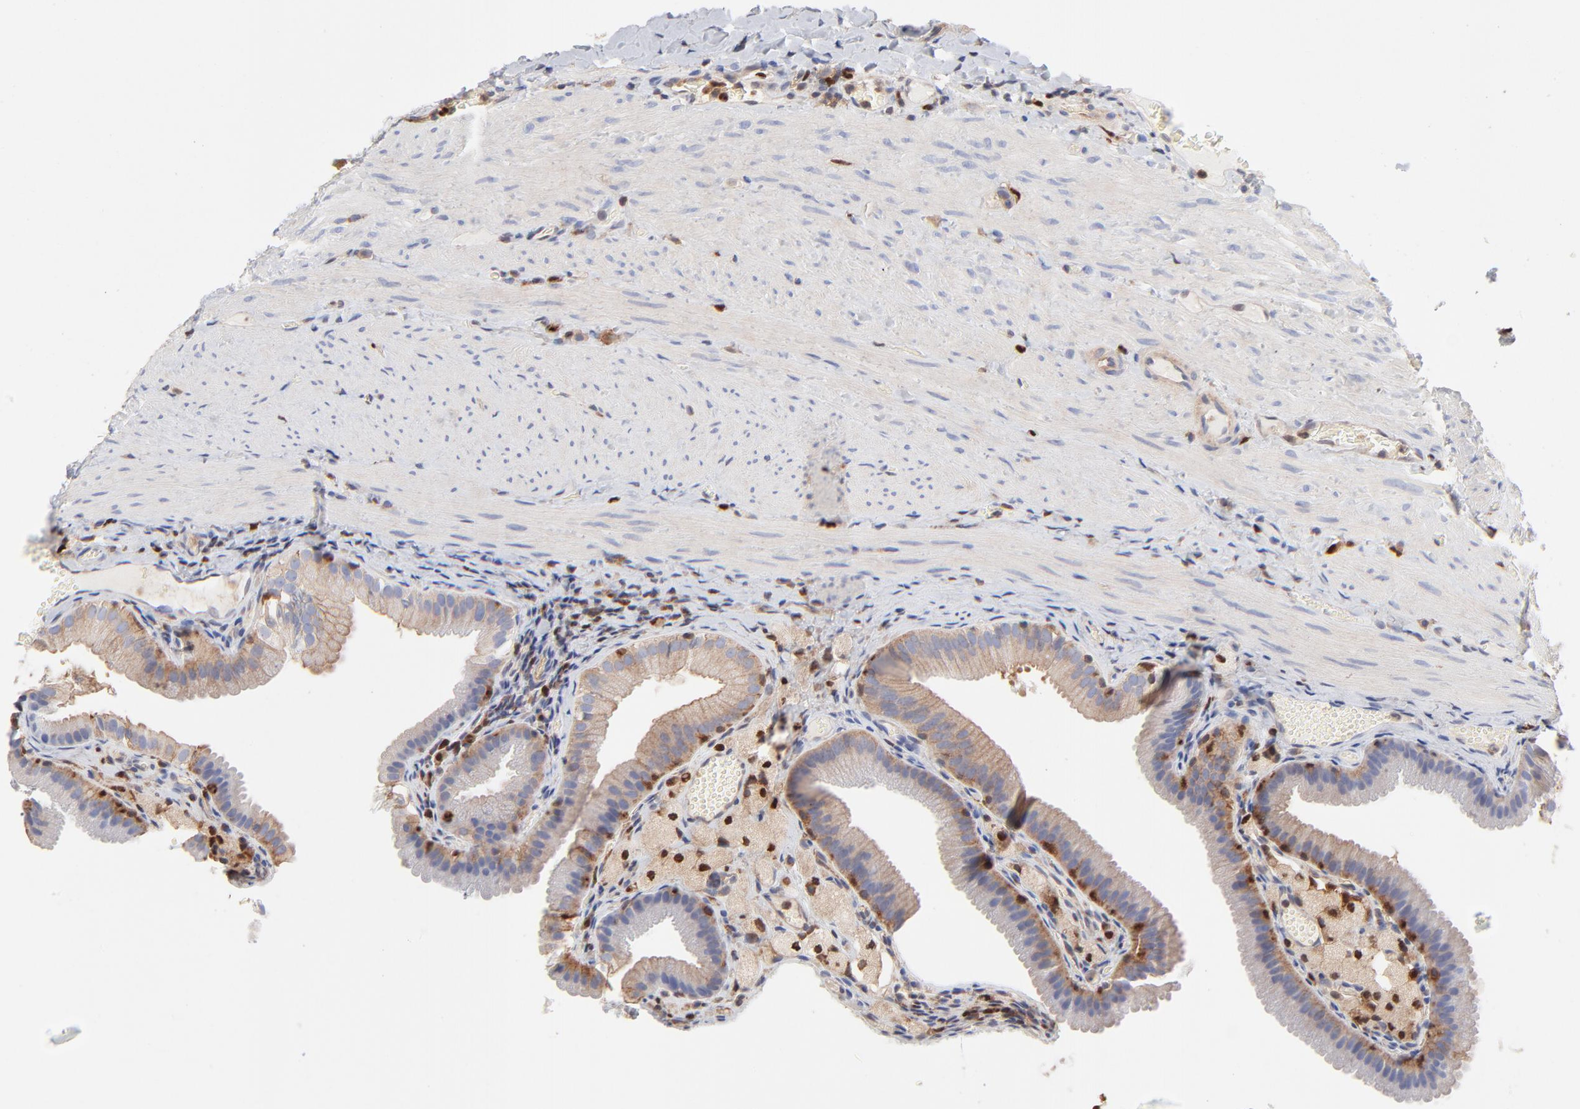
{"staining": {"intensity": "negative", "quantity": "none", "location": "none"}, "tissue": "gallbladder", "cell_type": "Glandular cells", "image_type": "normal", "snomed": [{"axis": "morphology", "description": "Normal tissue, NOS"}, {"axis": "topography", "description": "Gallbladder"}], "caption": "Micrograph shows no protein staining in glandular cells of normal gallbladder. (Brightfield microscopy of DAB (3,3'-diaminobenzidine) immunohistochemistry at high magnification).", "gene": "ARHGEF6", "patient": {"sex": "female", "age": 24}}